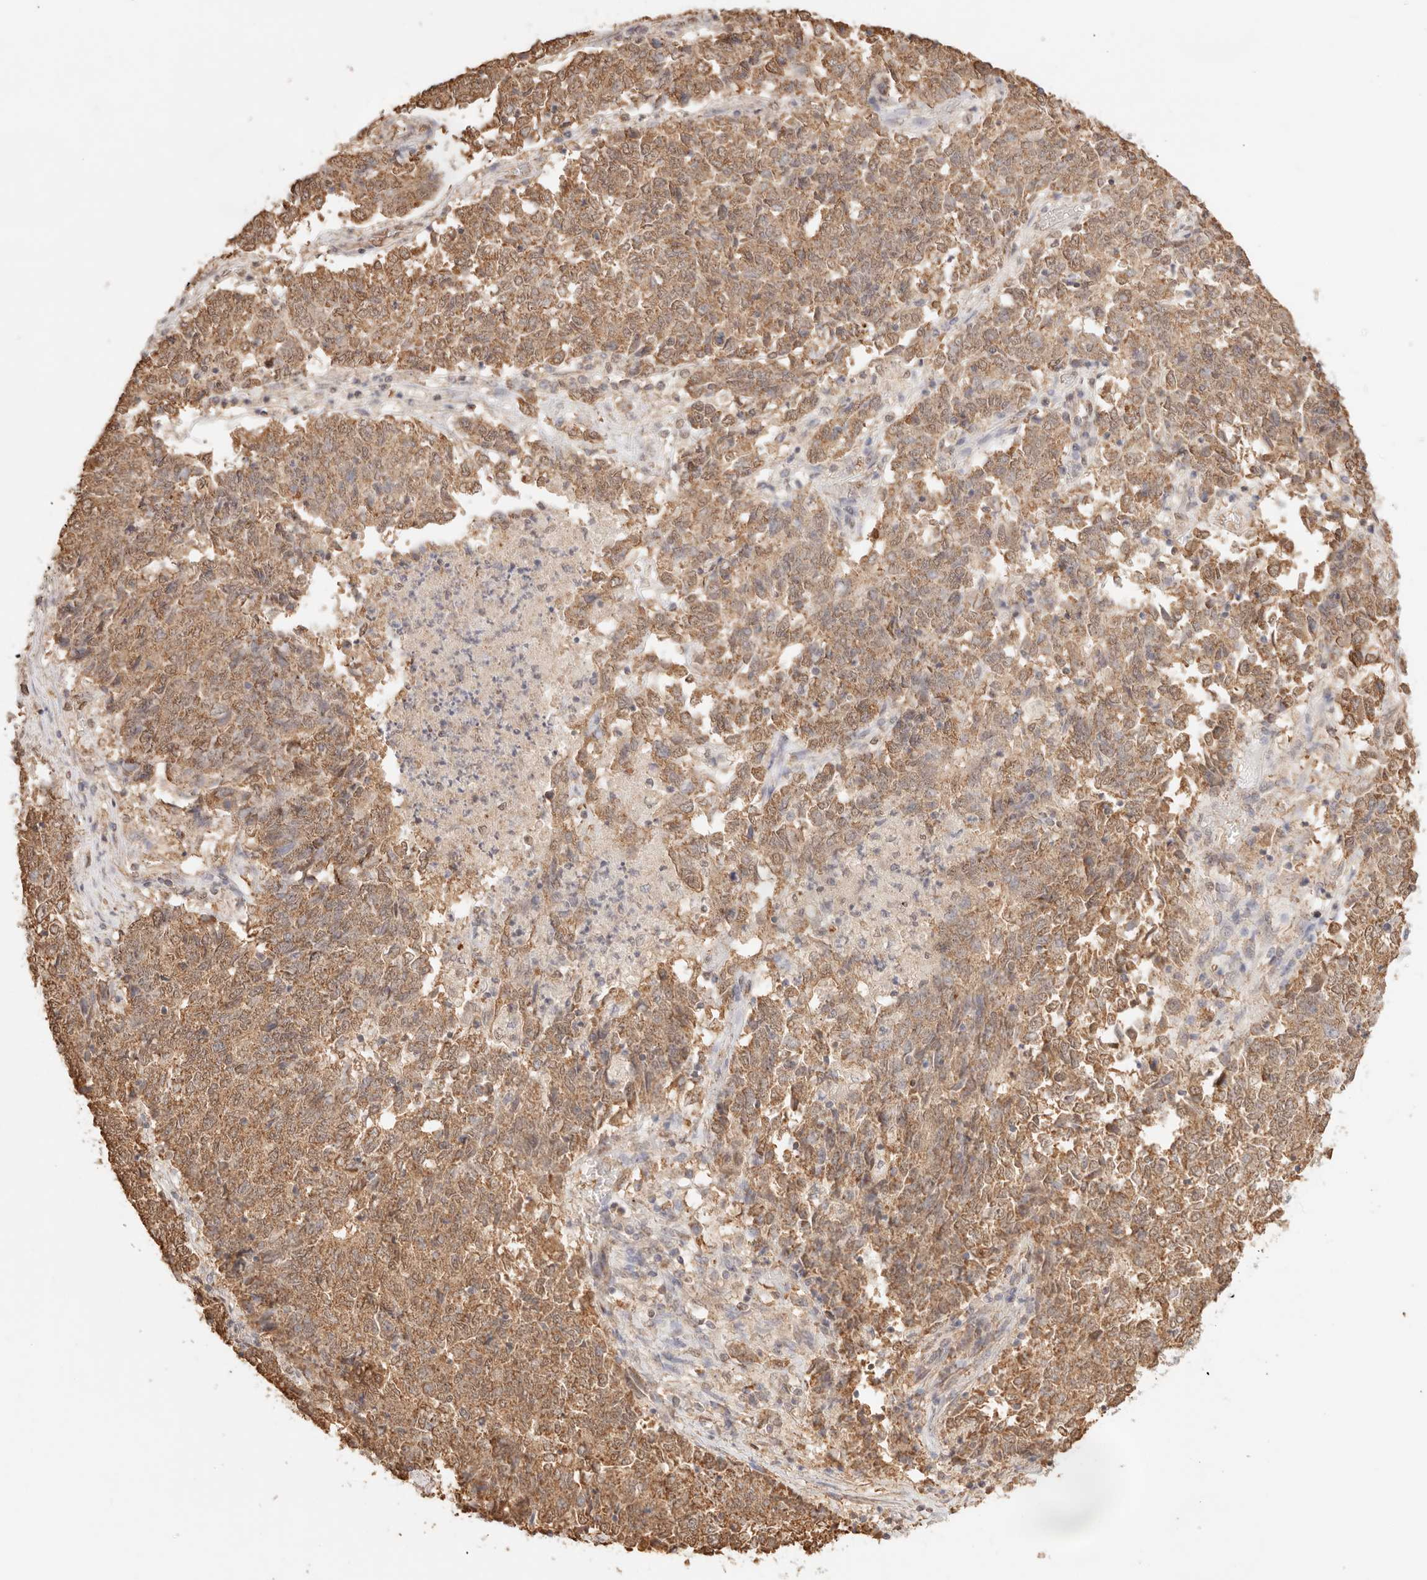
{"staining": {"intensity": "moderate", "quantity": ">75%", "location": "cytoplasmic/membranous"}, "tissue": "endometrial cancer", "cell_type": "Tumor cells", "image_type": "cancer", "snomed": [{"axis": "morphology", "description": "Adenocarcinoma, NOS"}, {"axis": "topography", "description": "Endometrium"}], "caption": "Immunohistochemistry (IHC) staining of adenocarcinoma (endometrial), which demonstrates medium levels of moderate cytoplasmic/membranous expression in about >75% of tumor cells indicating moderate cytoplasmic/membranous protein staining. The staining was performed using DAB (3,3'-diaminobenzidine) (brown) for protein detection and nuclei were counterstained in hematoxylin (blue).", "gene": "IL1R2", "patient": {"sex": "female", "age": 80}}